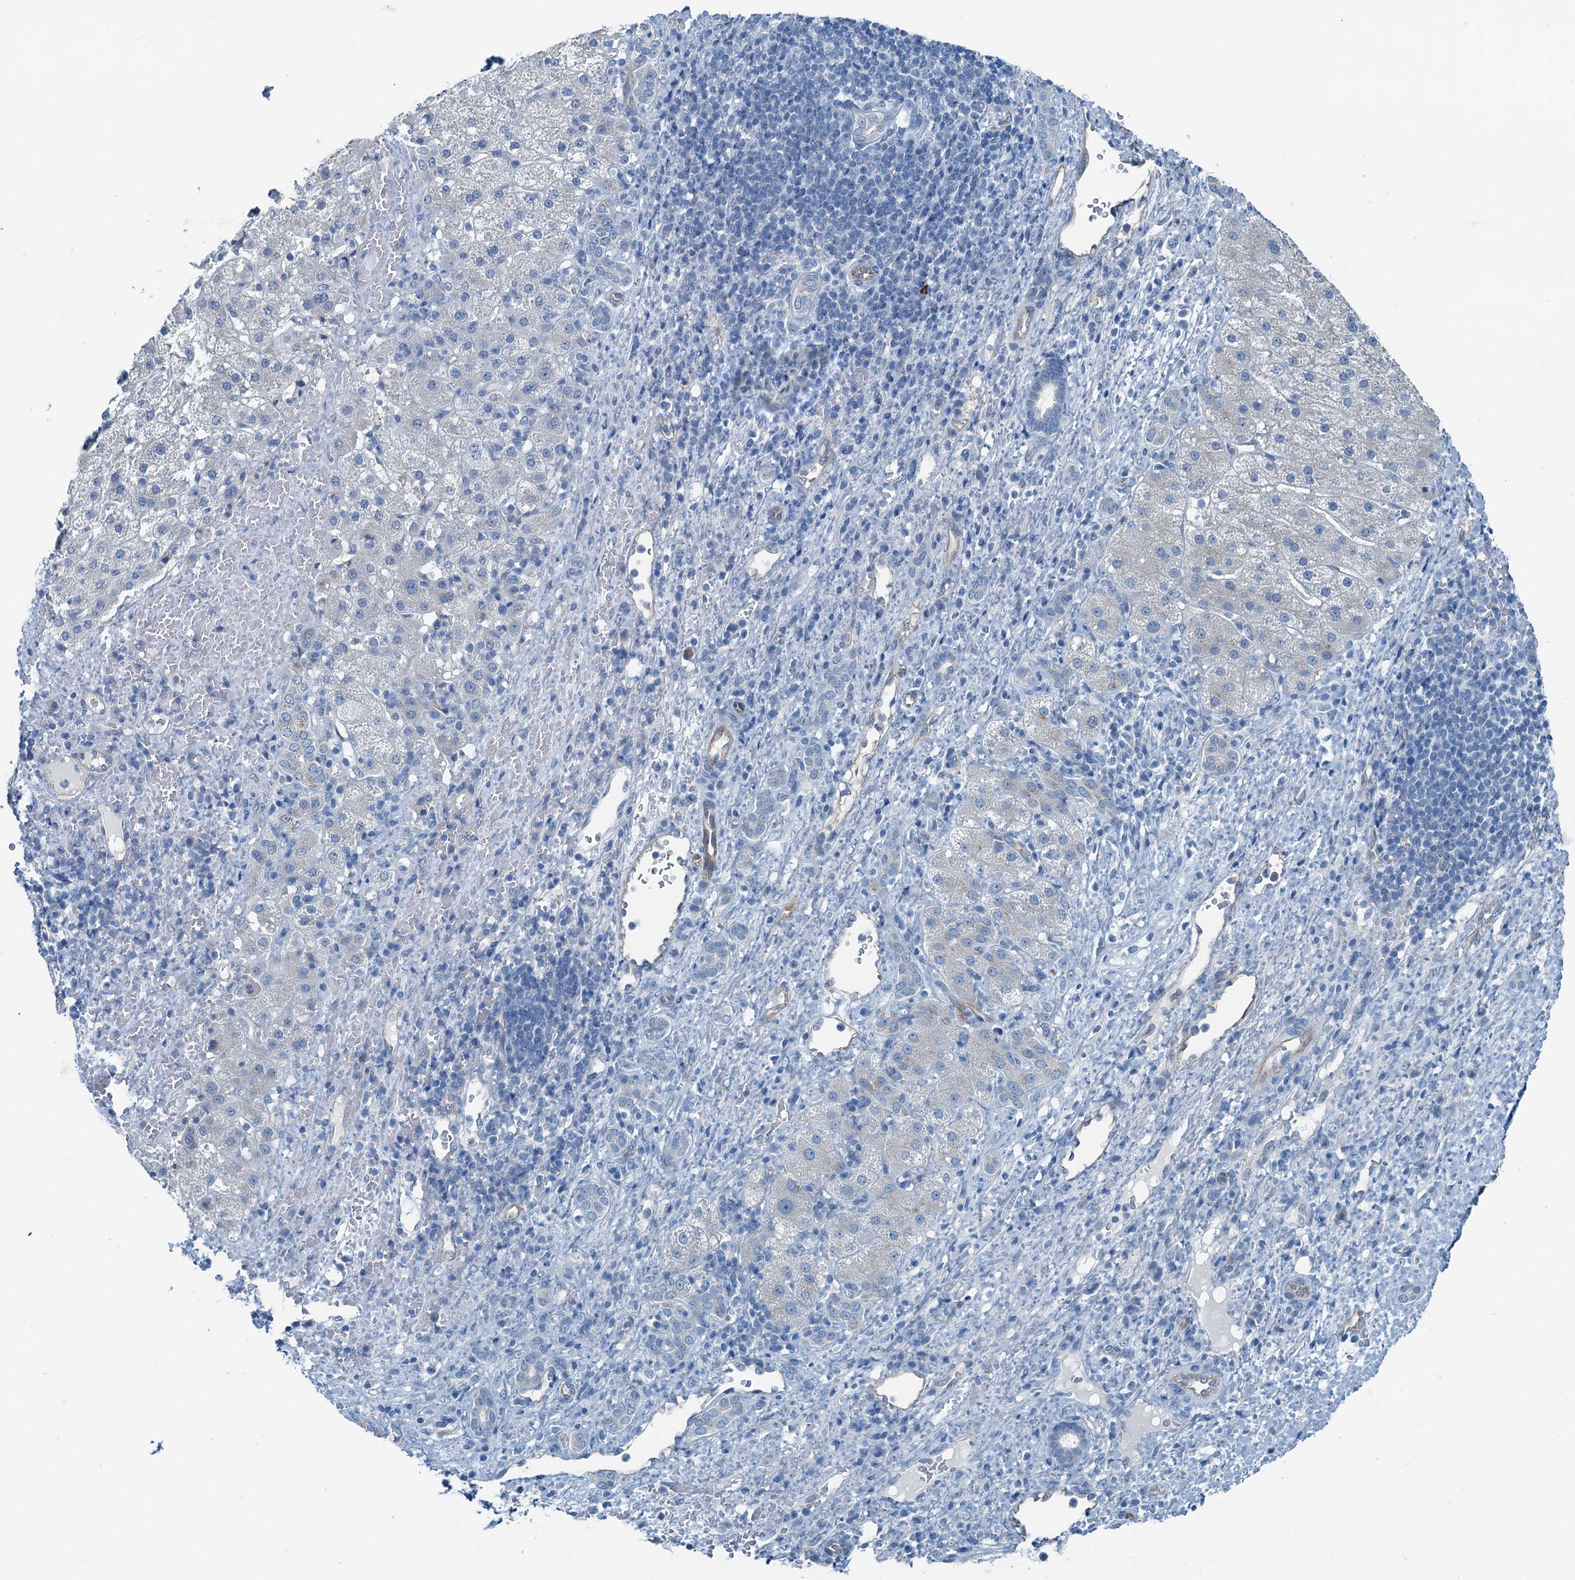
{"staining": {"intensity": "negative", "quantity": "none", "location": "none"}, "tissue": "liver cancer", "cell_type": "Tumor cells", "image_type": "cancer", "snomed": [{"axis": "morphology", "description": "Normal tissue, NOS"}, {"axis": "morphology", "description": "Carcinoma, Hepatocellular, NOS"}, {"axis": "topography", "description": "Liver"}], "caption": "This is an IHC image of human liver hepatocellular carcinoma. There is no expression in tumor cells.", "gene": "GFOD2", "patient": {"sex": "male", "age": 57}}